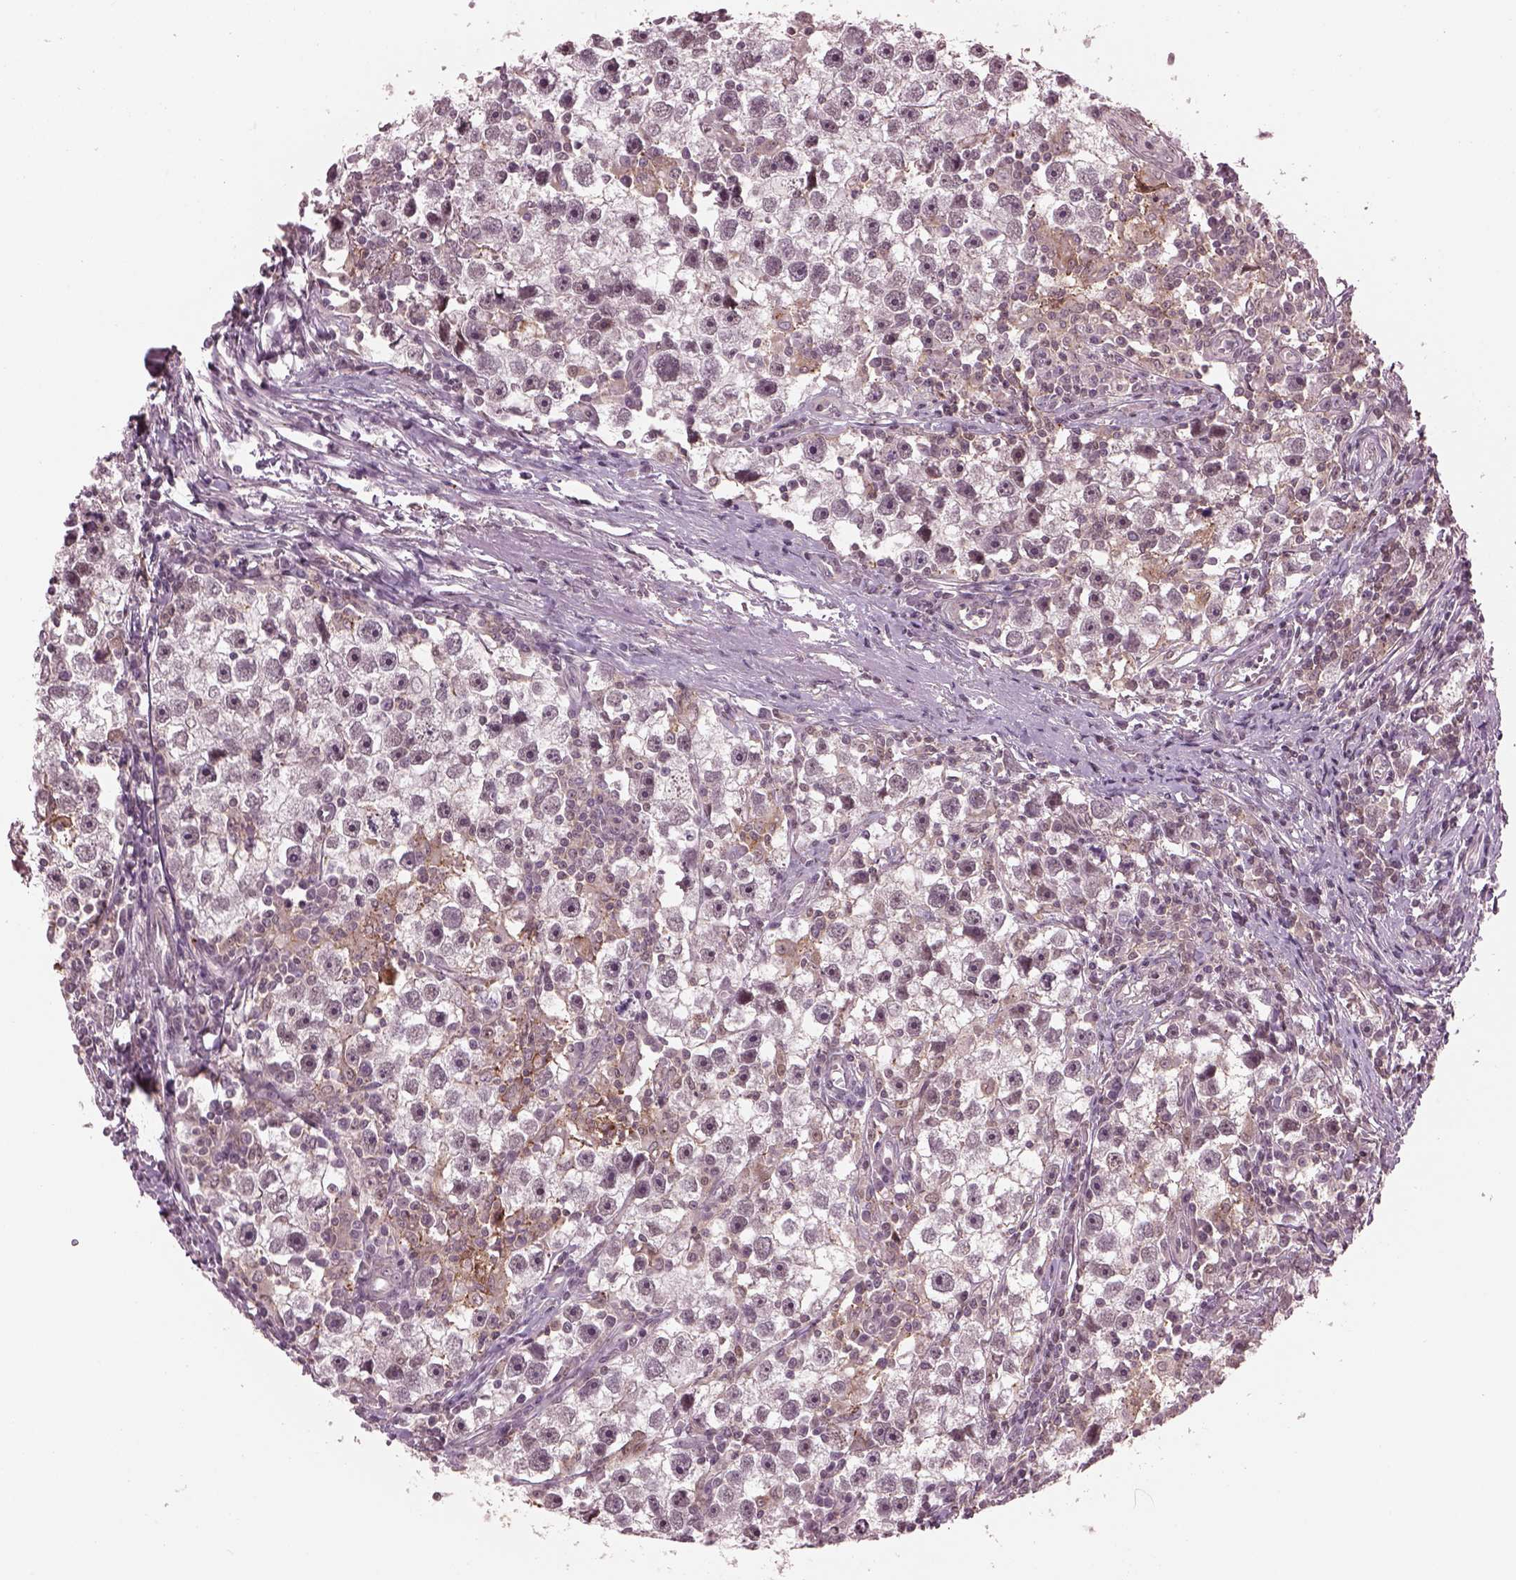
{"staining": {"intensity": "negative", "quantity": "none", "location": "none"}, "tissue": "testis cancer", "cell_type": "Tumor cells", "image_type": "cancer", "snomed": [{"axis": "morphology", "description": "Seminoma, NOS"}, {"axis": "topography", "description": "Testis"}], "caption": "Immunohistochemical staining of human testis cancer shows no significant expression in tumor cells.", "gene": "SRI", "patient": {"sex": "male", "age": 30}}